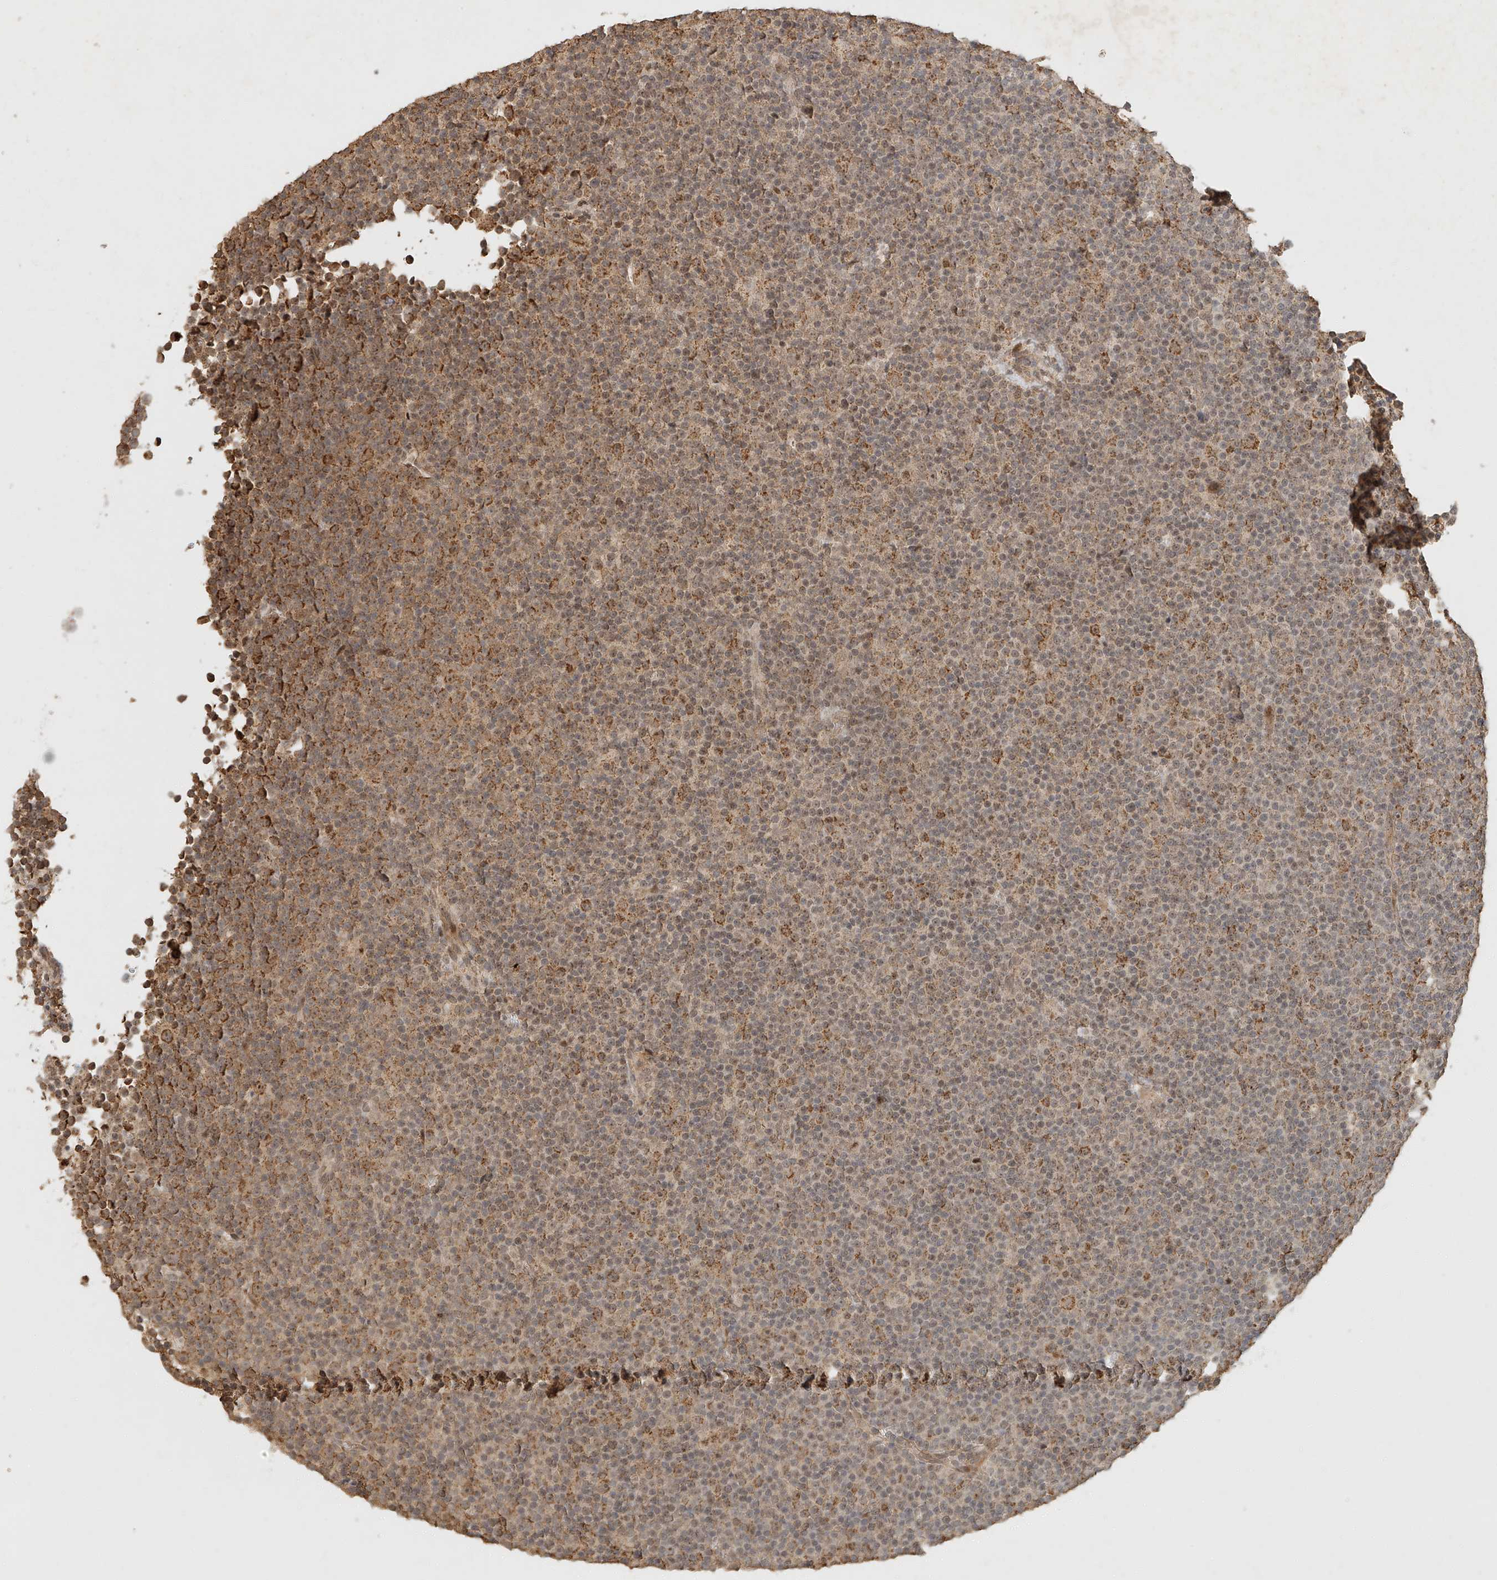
{"staining": {"intensity": "moderate", "quantity": "25%-75%", "location": "cytoplasmic/membranous"}, "tissue": "lymphoma", "cell_type": "Tumor cells", "image_type": "cancer", "snomed": [{"axis": "morphology", "description": "Malignant lymphoma, non-Hodgkin's type, Low grade"}, {"axis": "topography", "description": "Lymph node"}], "caption": "Protein analysis of low-grade malignant lymphoma, non-Hodgkin's type tissue shows moderate cytoplasmic/membranous staining in approximately 25%-75% of tumor cells. (Brightfield microscopy of DAB IHC at high magnification).", "gene": "CXorf58", "patient": {"sex": "female", "age": 67}}